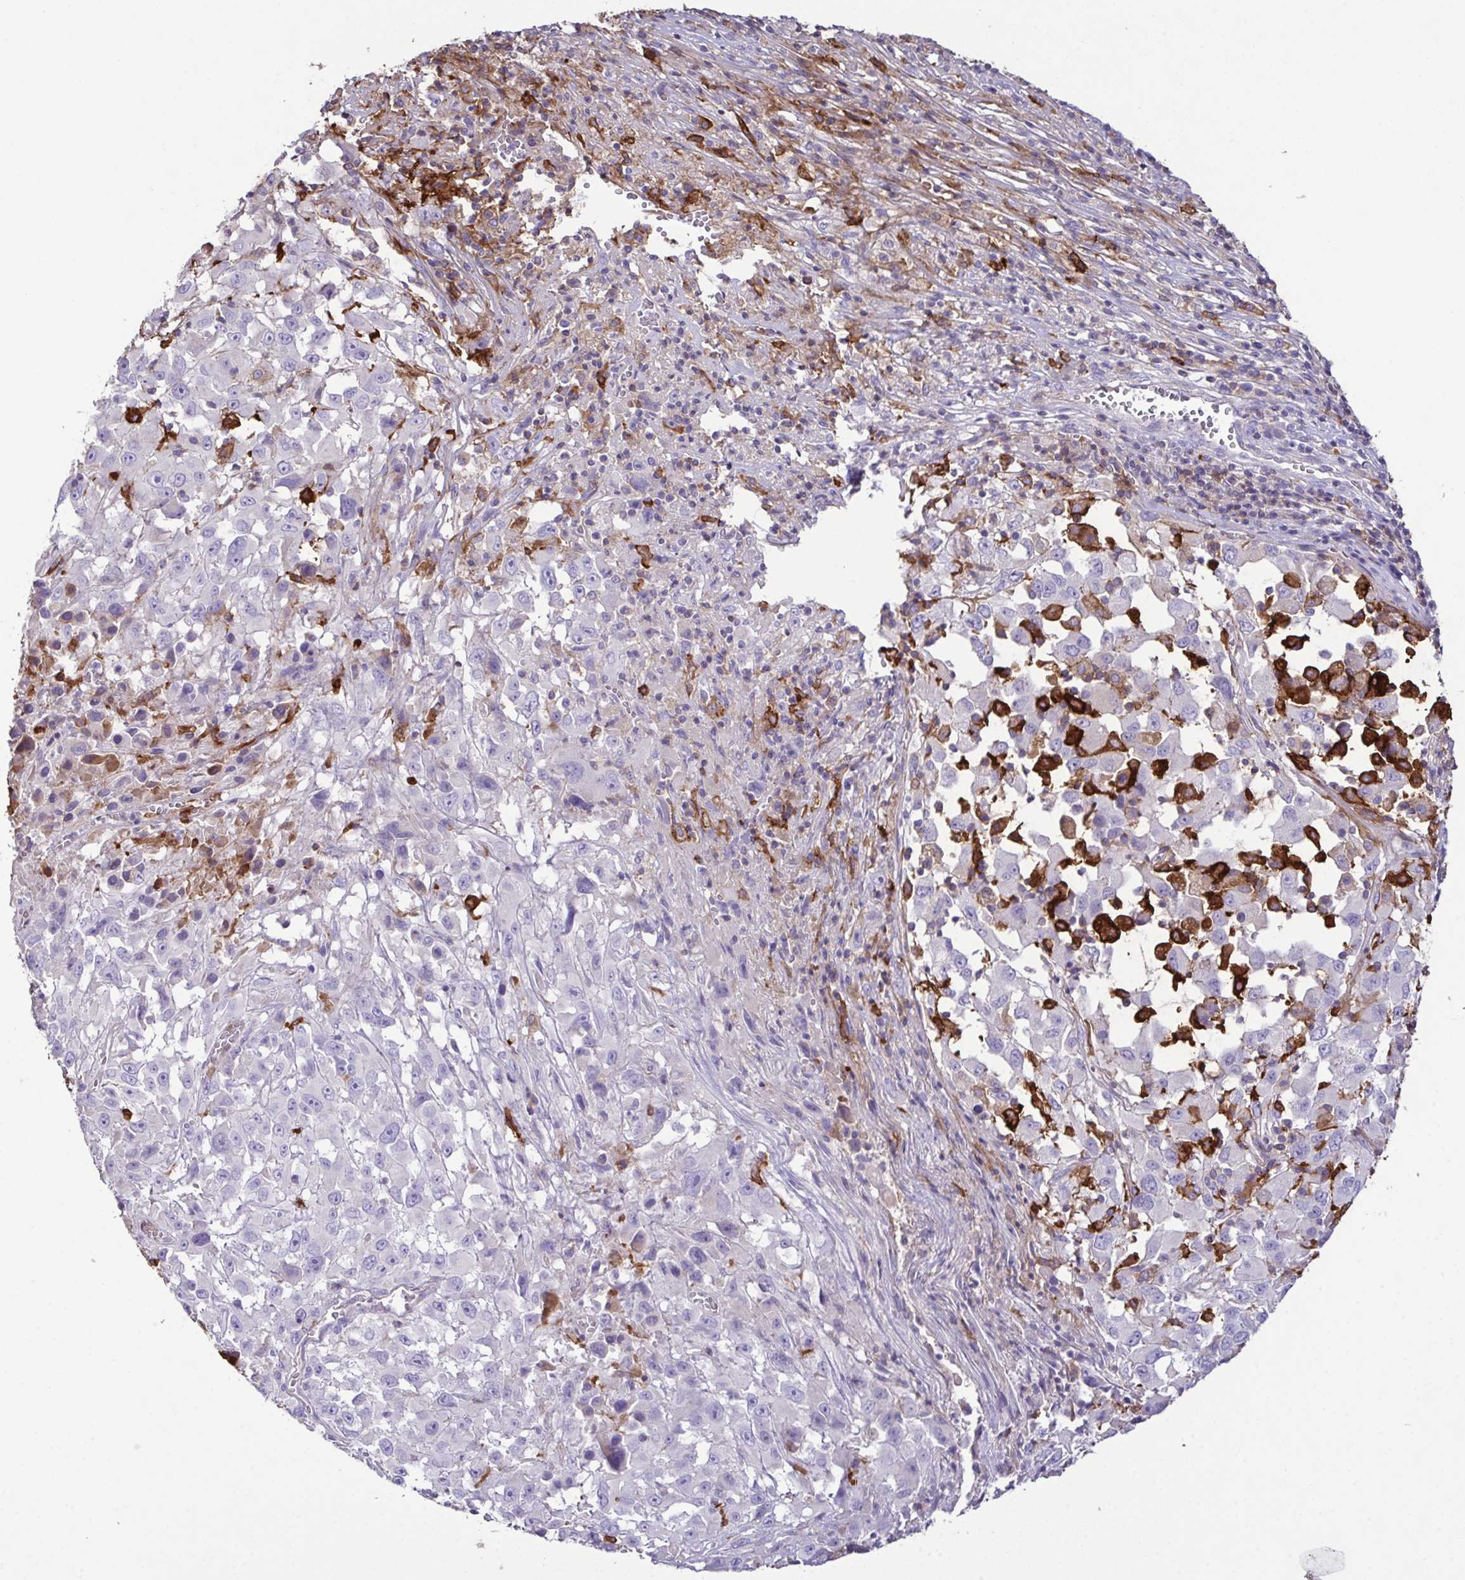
{"staining": {"intensity": "negative", "quantity": "none", "location": "none"}, "tissue": "melanoma", "cell_type": "Tumor cells", "image_type": "cancer", "snomed": [{"axis": "morphology", "description": "Malignant melanoma, Metastatic site"}, {"axis": "topography", "description": "Soft tissue"}], "caption": "Tumor cells are negative for brown protein staining in melanoma. (DAB immunohistochemistry, high magnification).", "gene": "MARCO", "patient": {"sex": "male", "age": 50}}